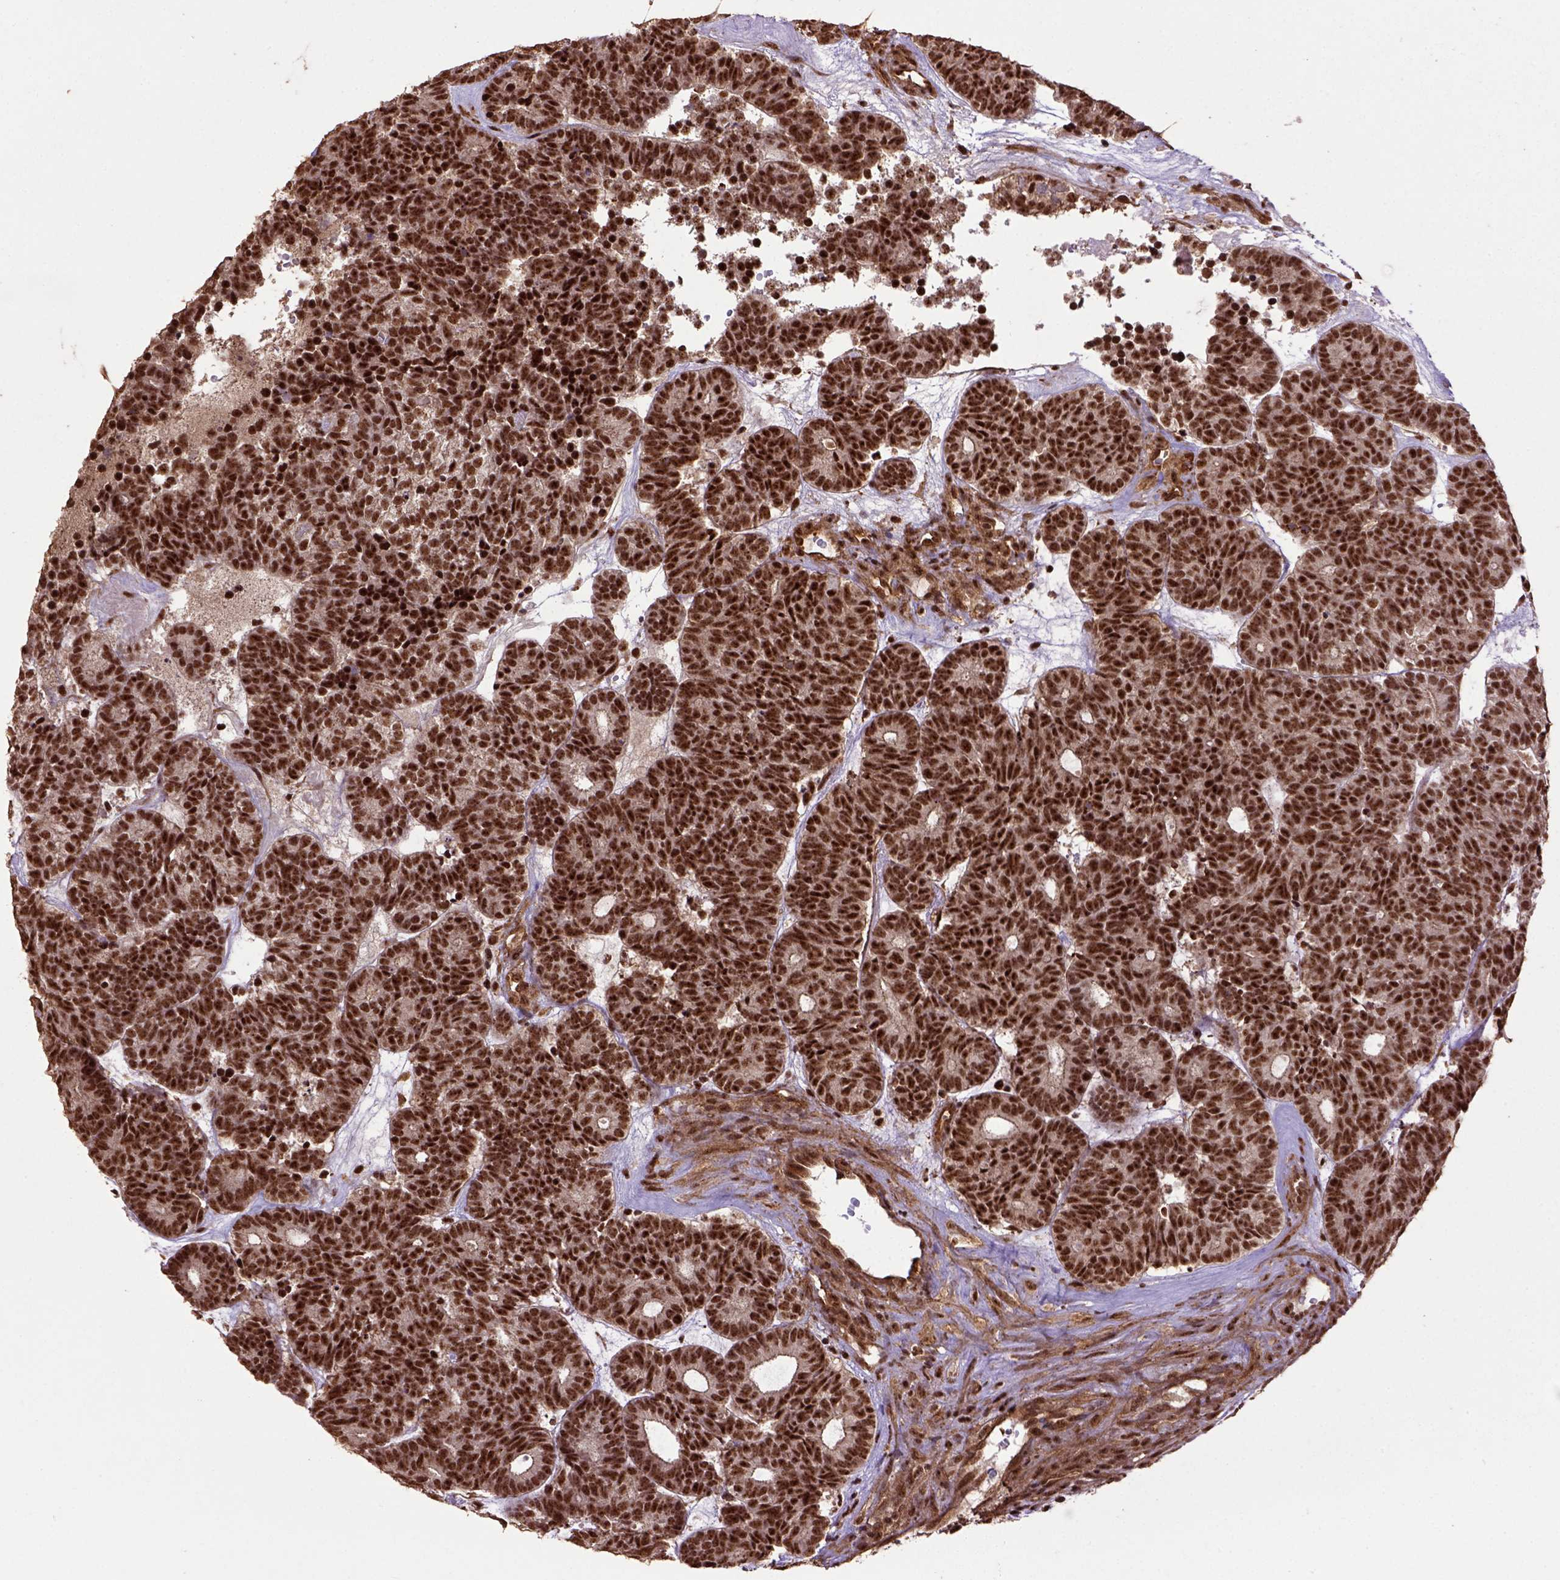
{"staining": {"intensity": "strong", "quantity": ">75%", "location": "nuclear"}, "tissue": "head and neck cancer", "cell_type": "Tumor cells", "image_type": "cancer", "snomed": [{"axis": "morphology", "description": "Adenocarcinoma, NOS"}, {"axis": "topography", "description": "Head-Neck"}], "caption": "Tumor cells display strong nuclear positivity in about >75% of cells in head and neck adenocarcinoma. The staining is performed using DAB (3,3'-diaminobenzidine) brown chromogen to label protein expression. The nuclei are counter-stained blue using hematoxylin.", "gene": "PPIG", "patient": {"sex": "female", "age": 81}}